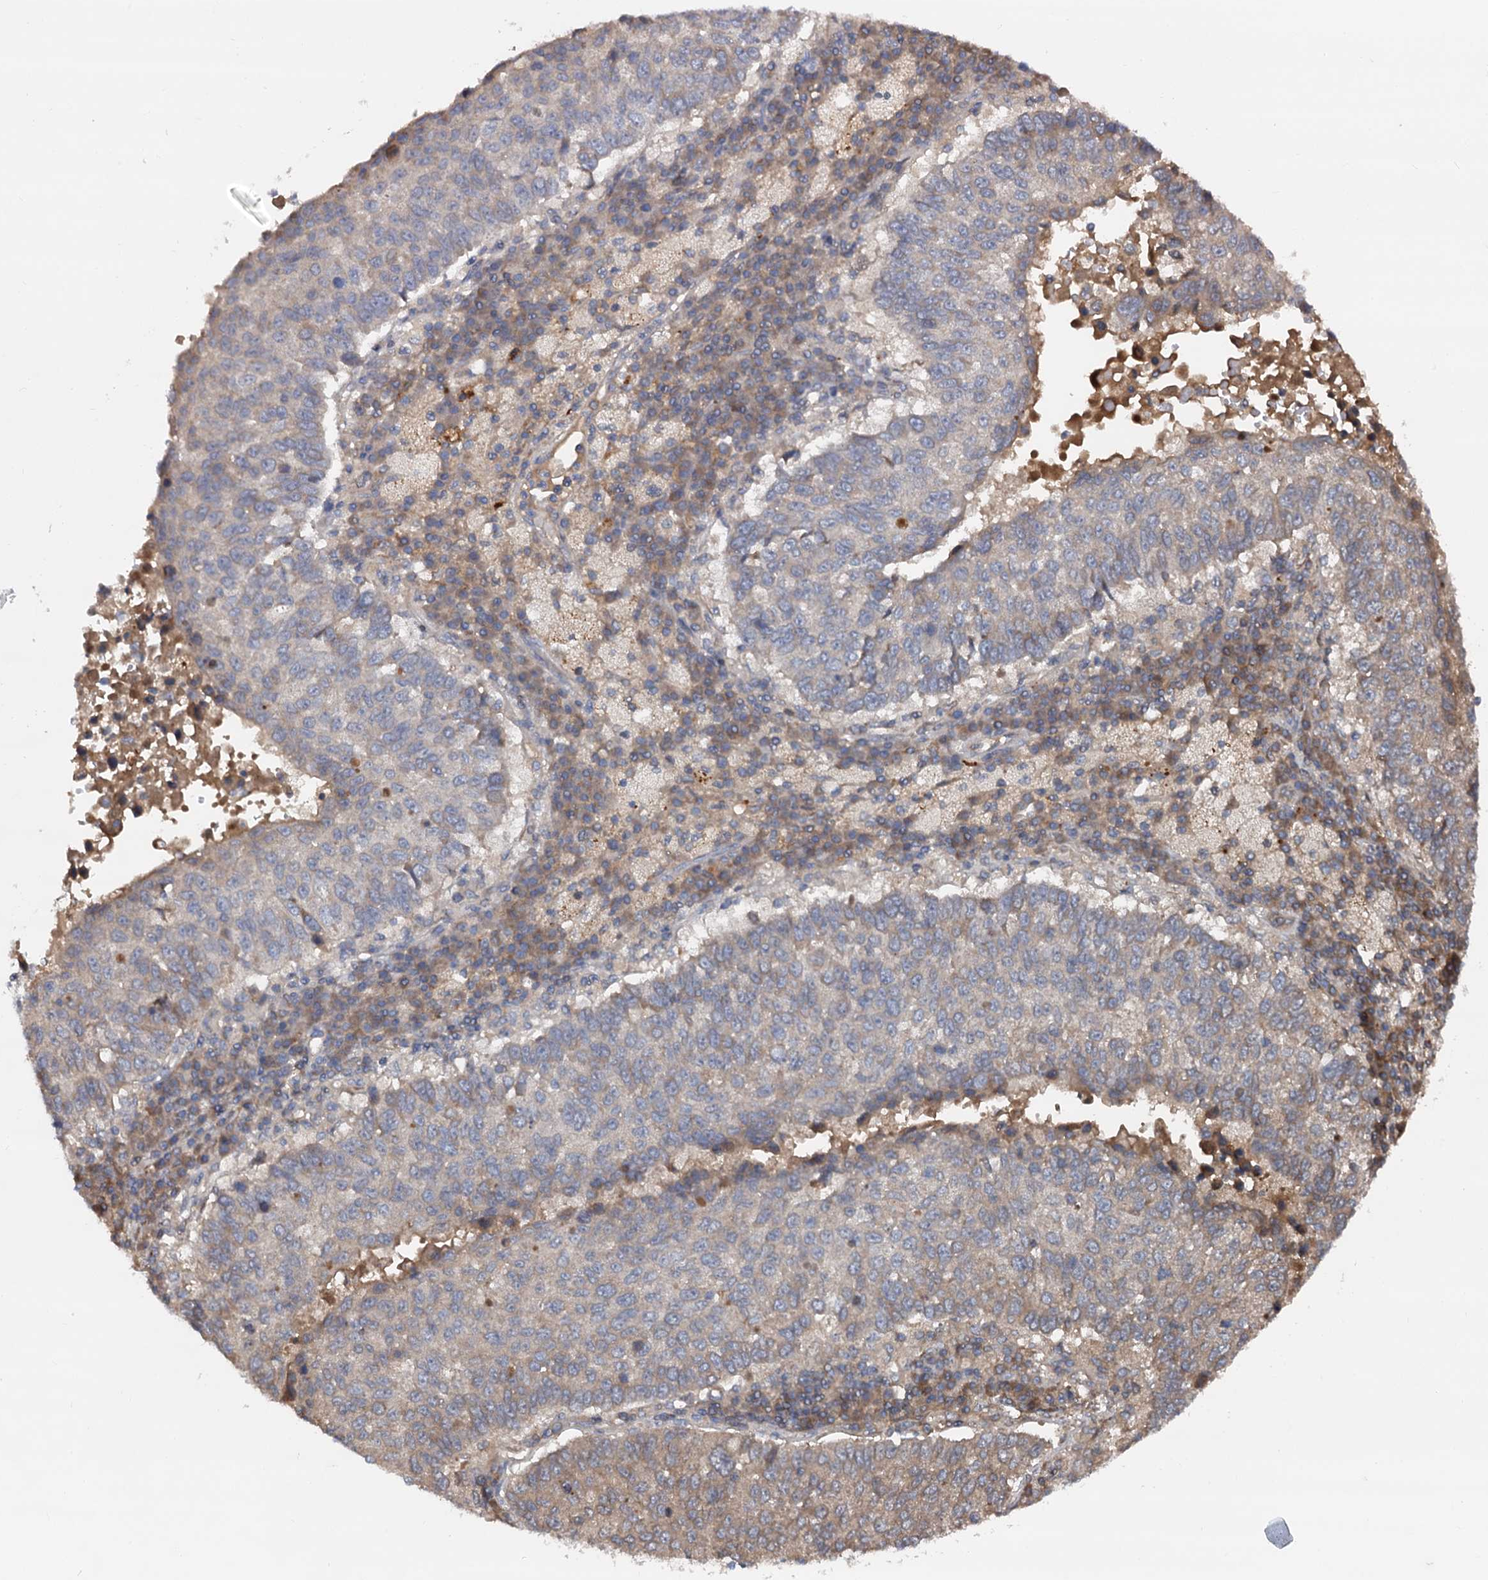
{"staining": {"intensity": "weak", "quantity": "25%-75%", "location": "cytoplasmic/membranous"}, "tissue": "lung cancer", "cell_type": "Tumor cells", "image_type": "cancer", "snomed": [{"axis": "morphology", "description": "Squamous cell carcinoma, NOS"}, {"axis": "topography", "description": "Lung"}], "caption": "This is a micrograph of IHC staining of squamous cell carcinoma (lung), which shows weak expression in the cytoplasmic/membranous of tumor cells.", "gene": "SELENOP", "patient": {"sex": "male", "age": 73}}